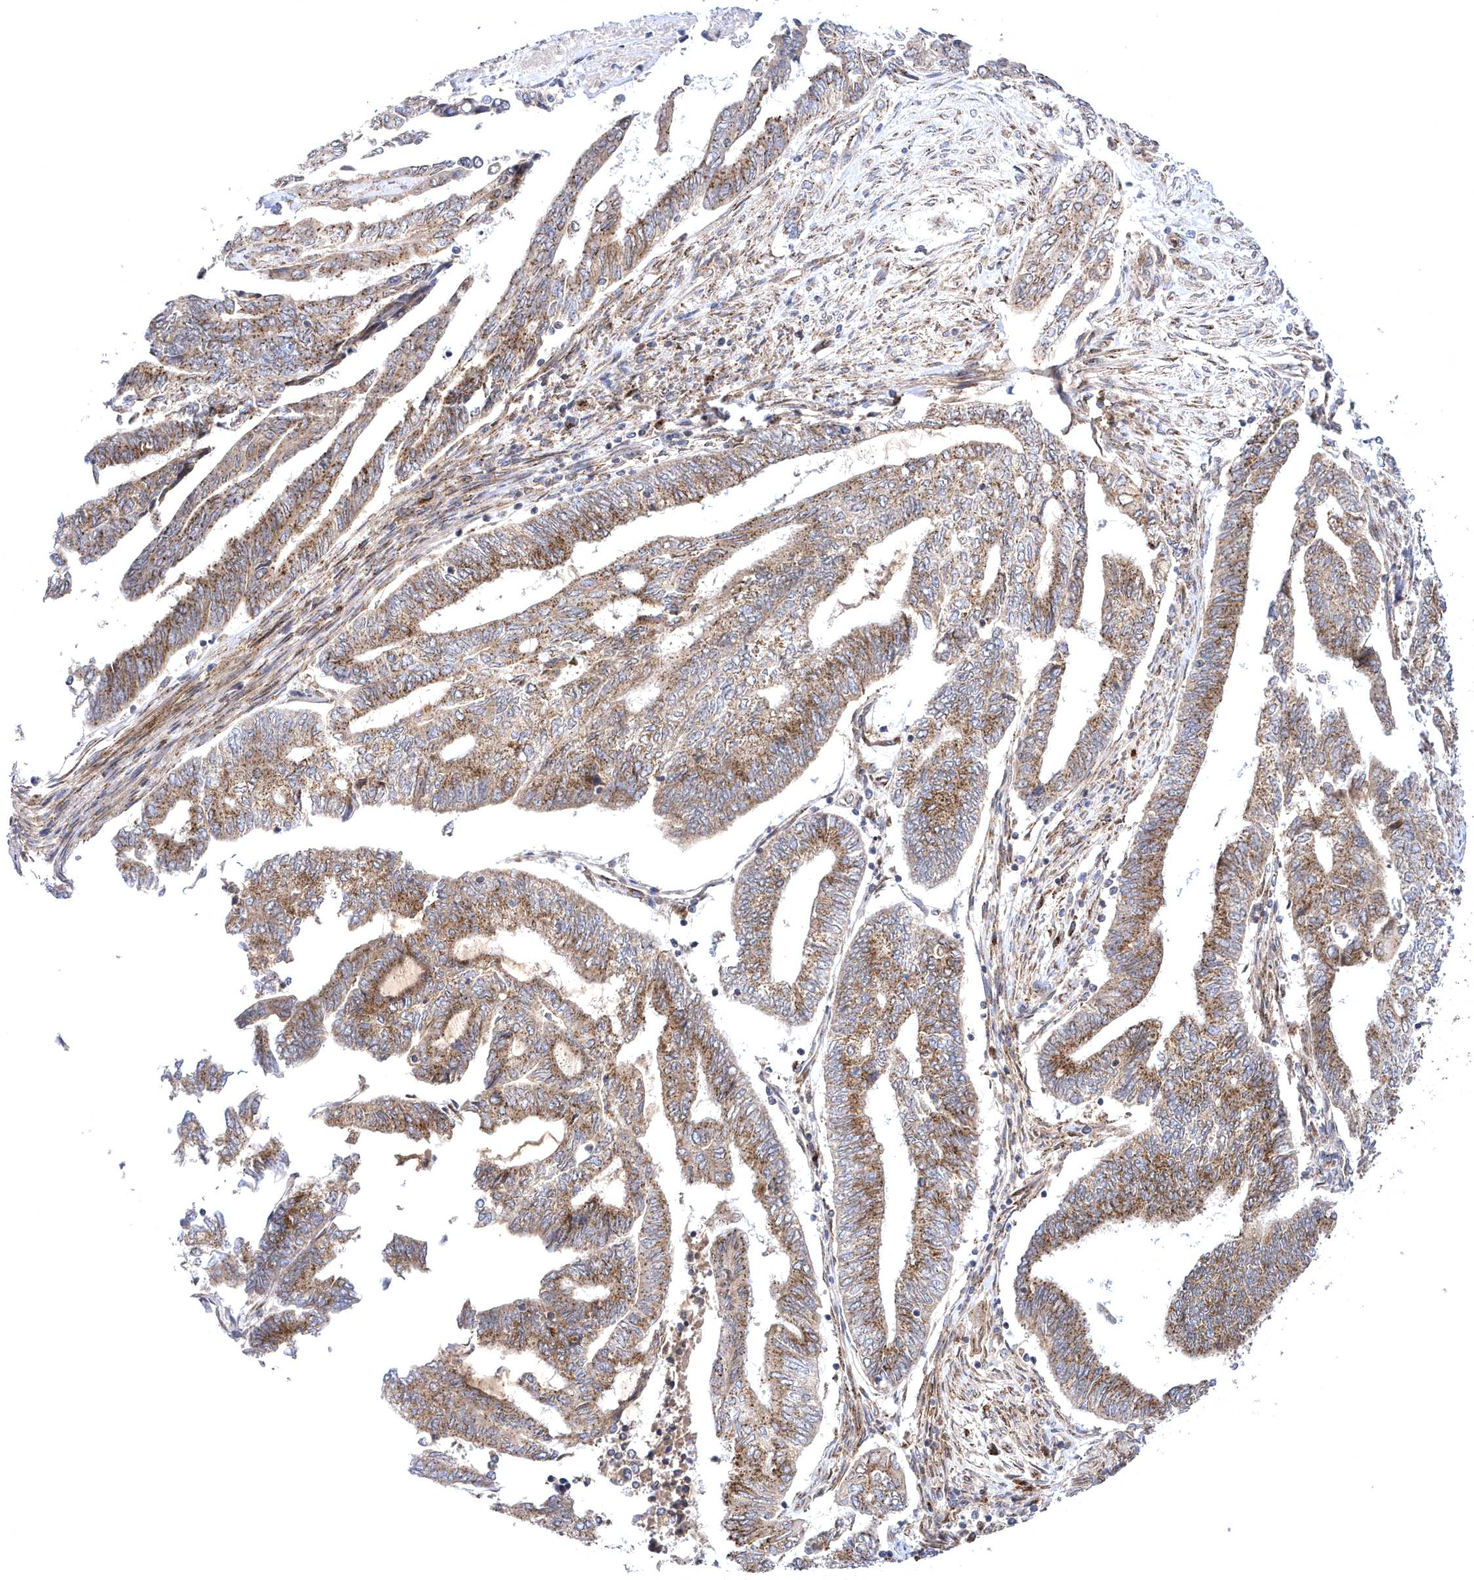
{"staining": {"intensity": "moderate", "quantity": ">75%", "location": "cytoplasmic/membranous"}, "tissue": "endometrial cancer", "cell_type": "Tumor cells", "image_type": "cancer", "snomed": [{"axis": "morphology", "description": "Adenocarcinoma, NOS"}, {"axis": "topography", "description": "Uterus"}, {"axis": "topography", "description": "Endometrium"}], "caption": "Endometrial adenocarcinoma tissue reveals moderate cytoplasmic/membranous expression in approximately >75% of tumor cells, visualized by immunohistochemistry. Using DAB (3,3'-diaminobenzidine) (brown) and hematoxylin (blue) stains, captured at high magnification using brightfield microscopy.", "gene": "COPB2", "patient": {"sex": "female", "age": 70}}